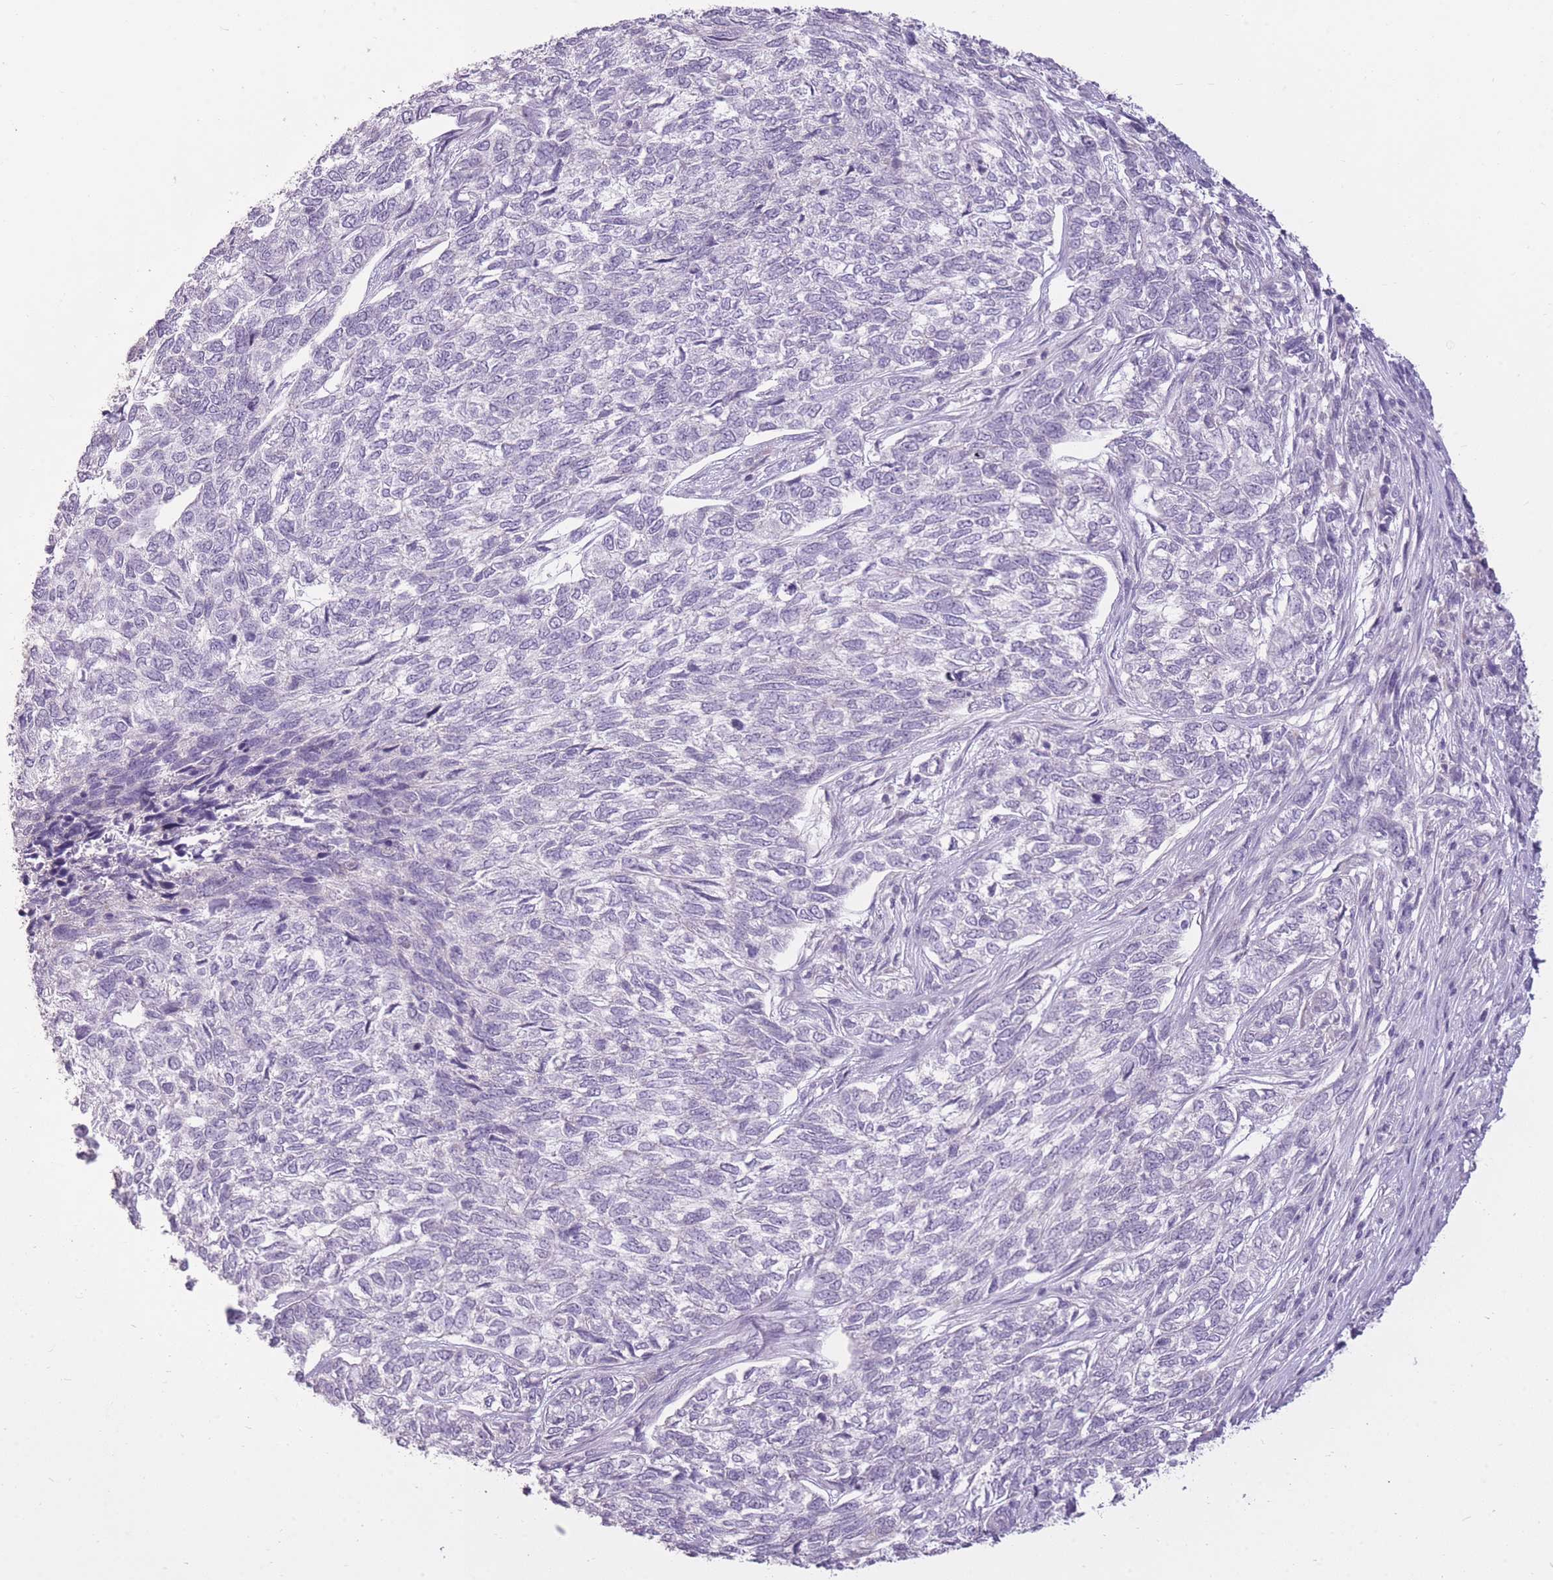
{"staining": {"intensity": "negative", "quantity": "none", "location": "none"}, "tissue": "skin cancer", "cell_type": "Tumor cells", "image_type": "cancer", "snomed": [{"axis": "morphology", "description": "Basal cell carcinoma"}, {"axis": "topography", "description": "Skin"}], "caption": "Immunohistochemistry of human skin cancer (basal cell carcinoma) exhibits no expression in tumor cells. (Immunohistochemistry (ihc), brightfield microscopy, high magnification).", "gene": "ZBTB24", "patient": {"sex": "female", "age": 65}}